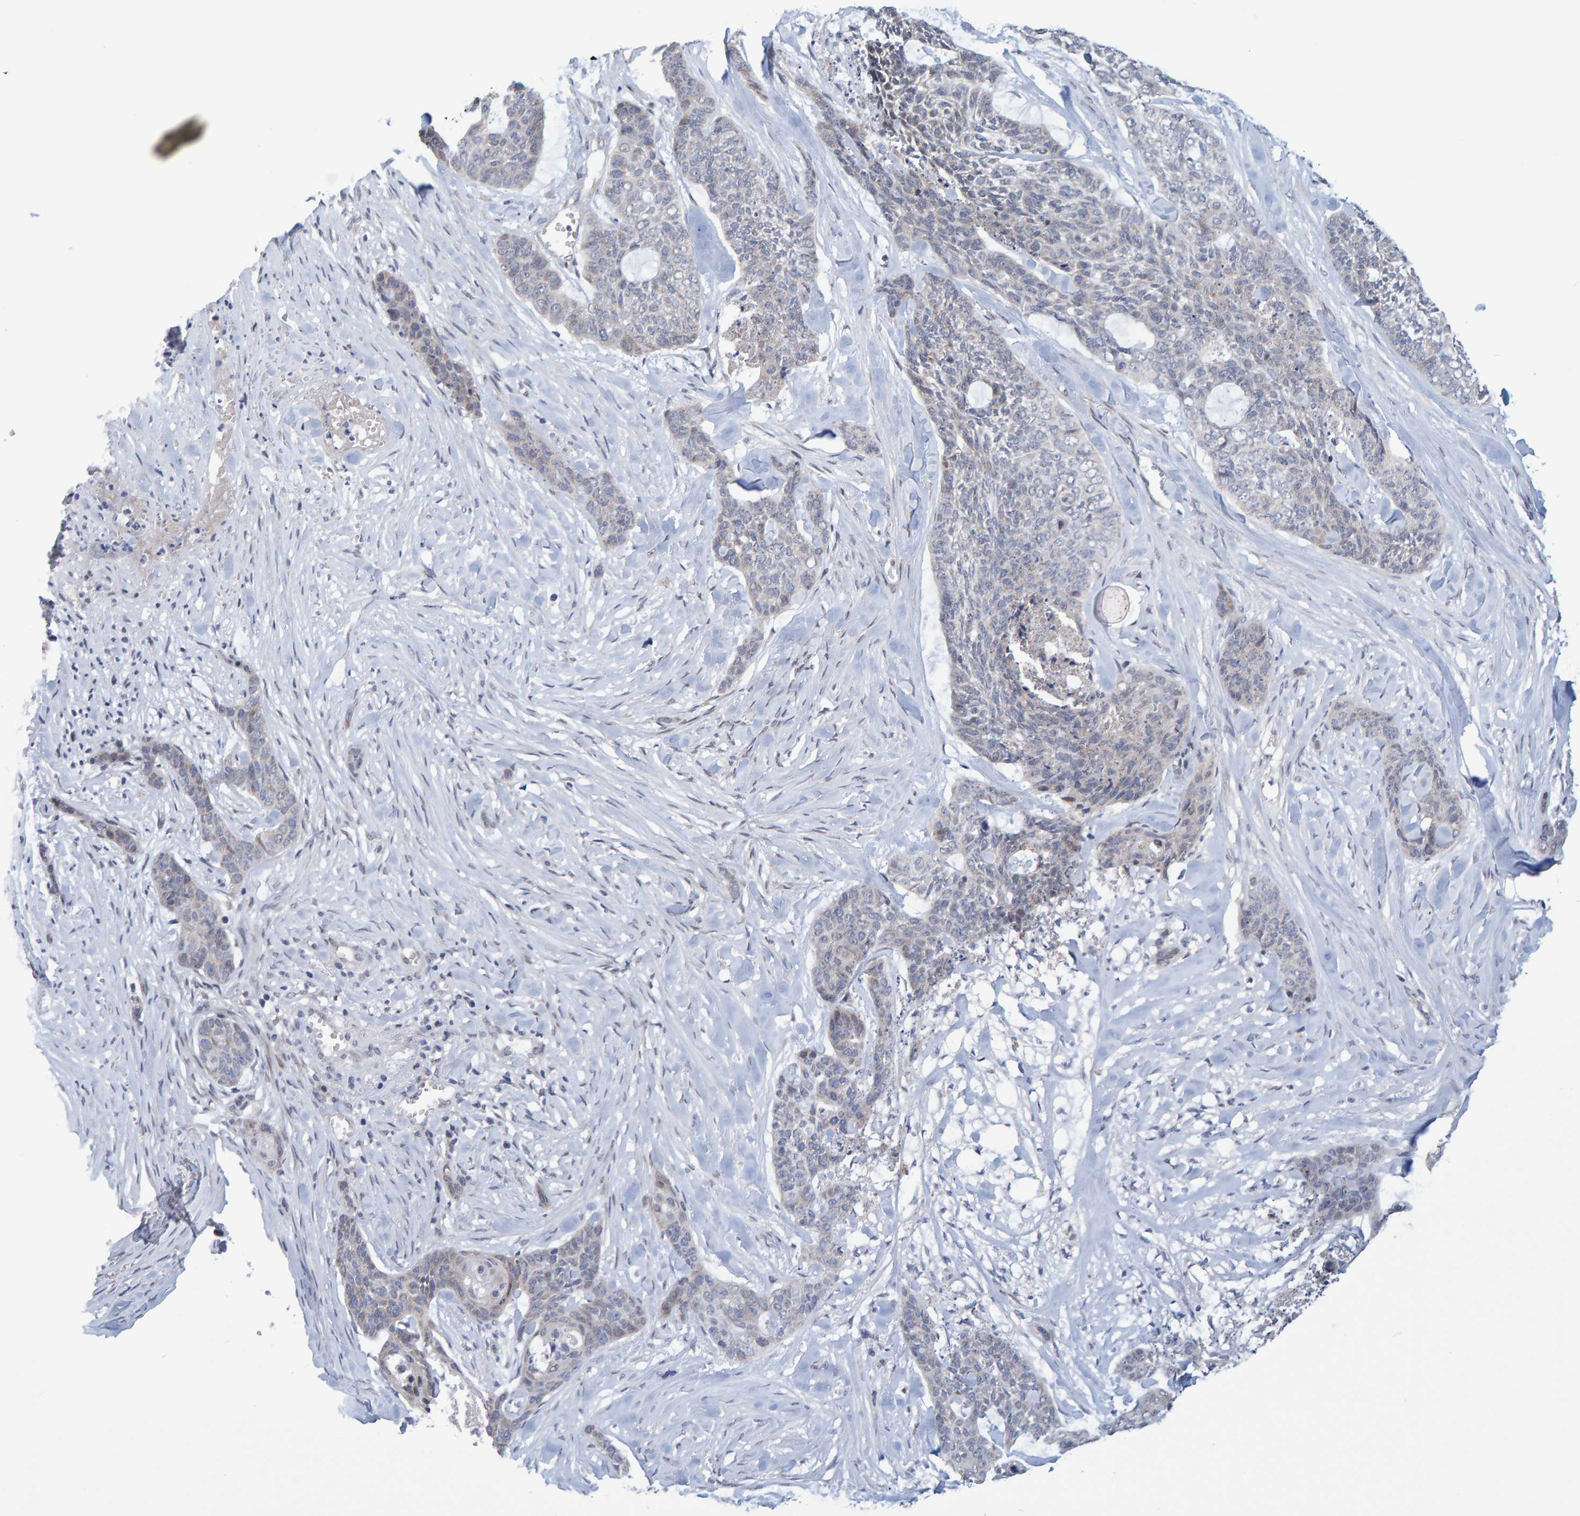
{"staining": {"intensity": "negative", "quantity": "none", "location": "none"}, "tissue": "skin cancer", "cell_type": "Tumor cells", "image_type": "cancer", "snomed": [{"axis": "morphology", "description": "Basal cell carcinoma"}, {"axis": "topography", "description": "Skin"}], "caption": "IHC micrograph of neoplastic tissue: human basal cell carcinoma (skin) stained with DAB reveals no significant protein staining in tumor cells.", "gene": "USP43", "patient": {"sex": "female", "age": 64}}